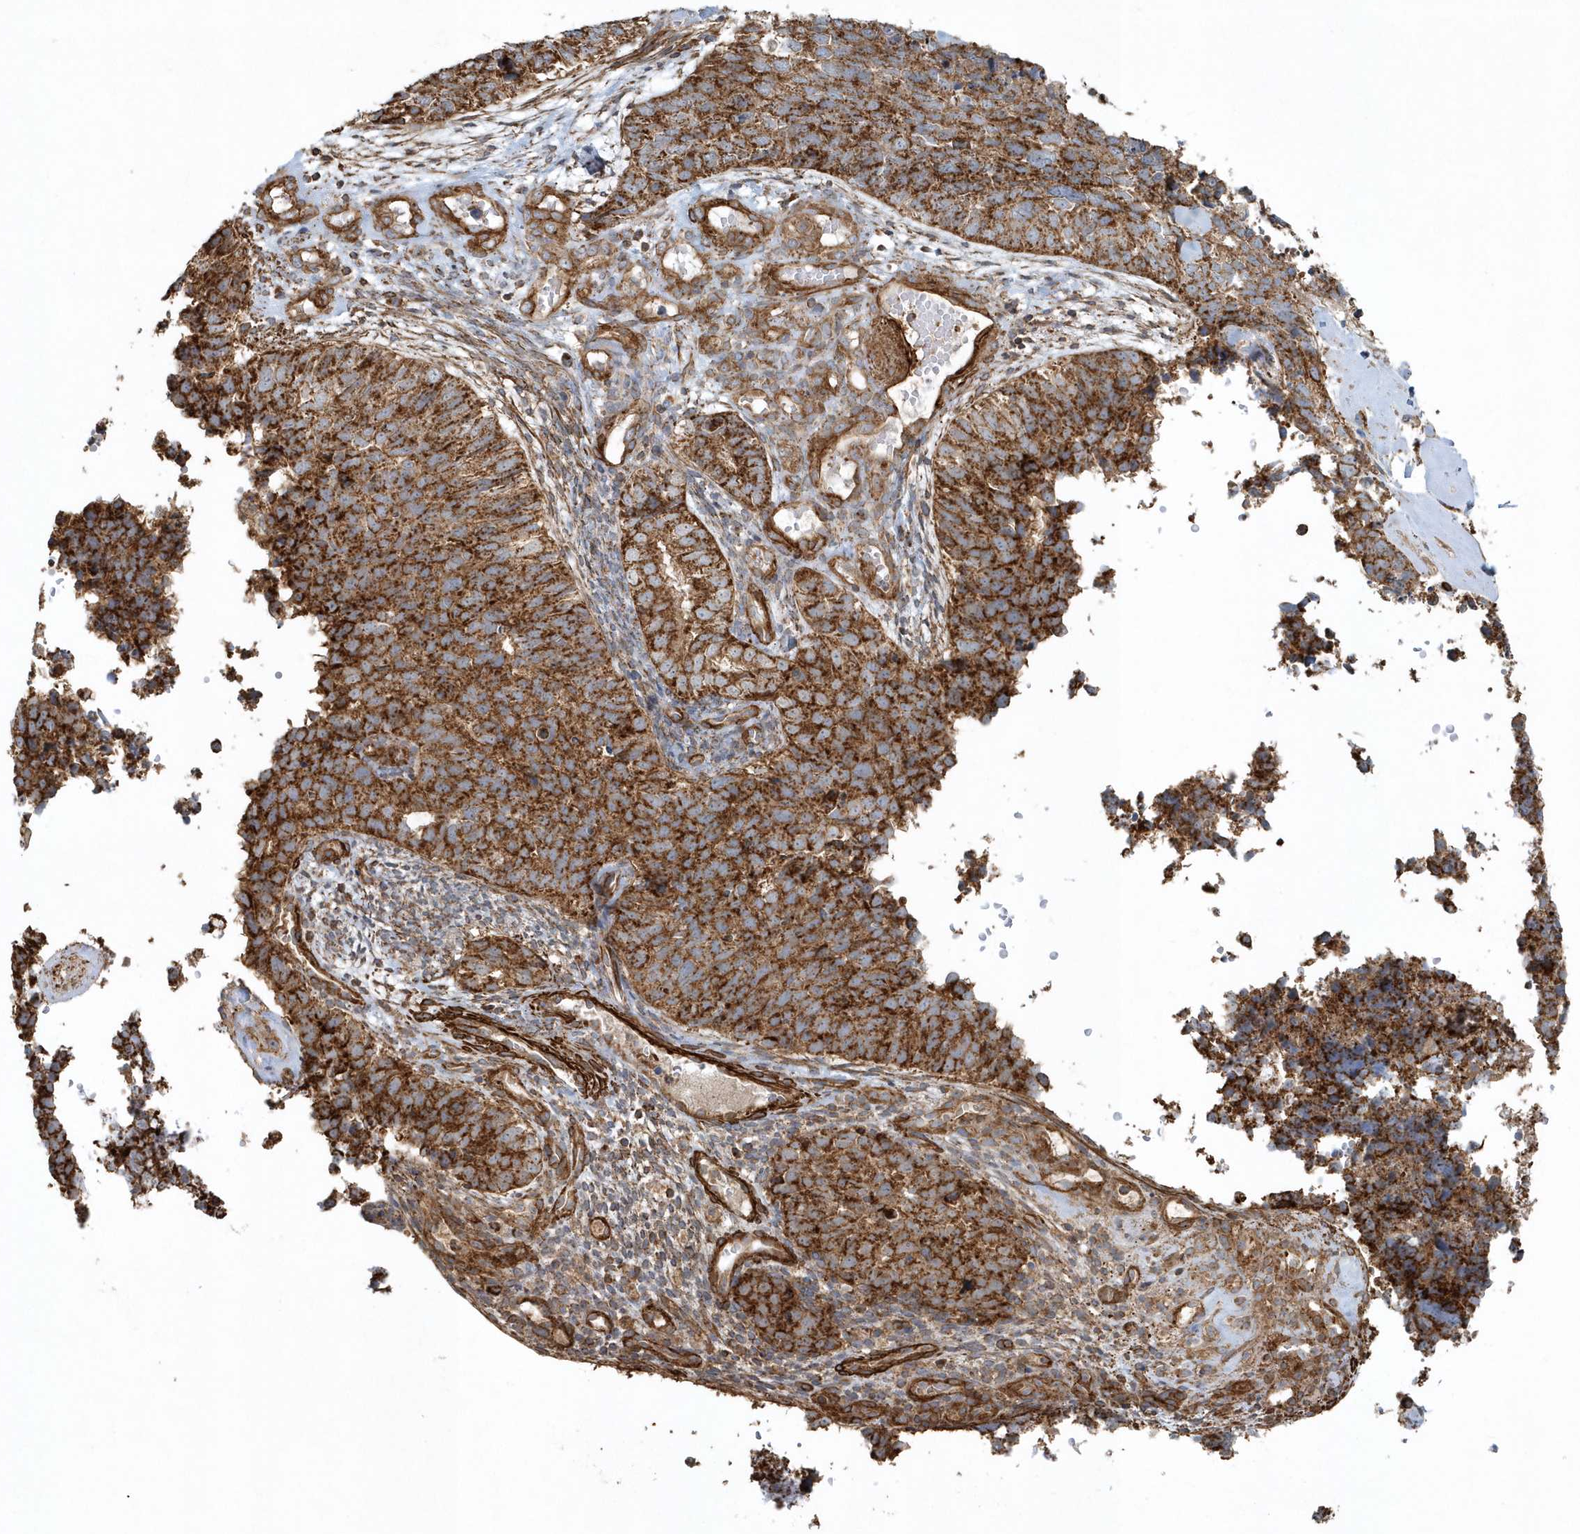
{"staining": {"intensity": "strong", "quantity": ">75%", "location": "cytoplasmic/membranous"}, "tissue": "cervical cancer", "cell_type": "Tumor cells", "image_type": "cancer", "snomed": [{"axis": "morphology", "description": "Squamous cell carcinoma, NOS"}, {"axis": "topography", "description": "Cervix"}], "caption": "A high-resolution image shows immunohistochemistry staining of cervical squamous cell carcinoma, which reveals strong cytoplasmic/membranous positivity in approximately >75% of tumor cells.", "gene": "MMUT", "patient": {"sex": "female", "age": 63}}